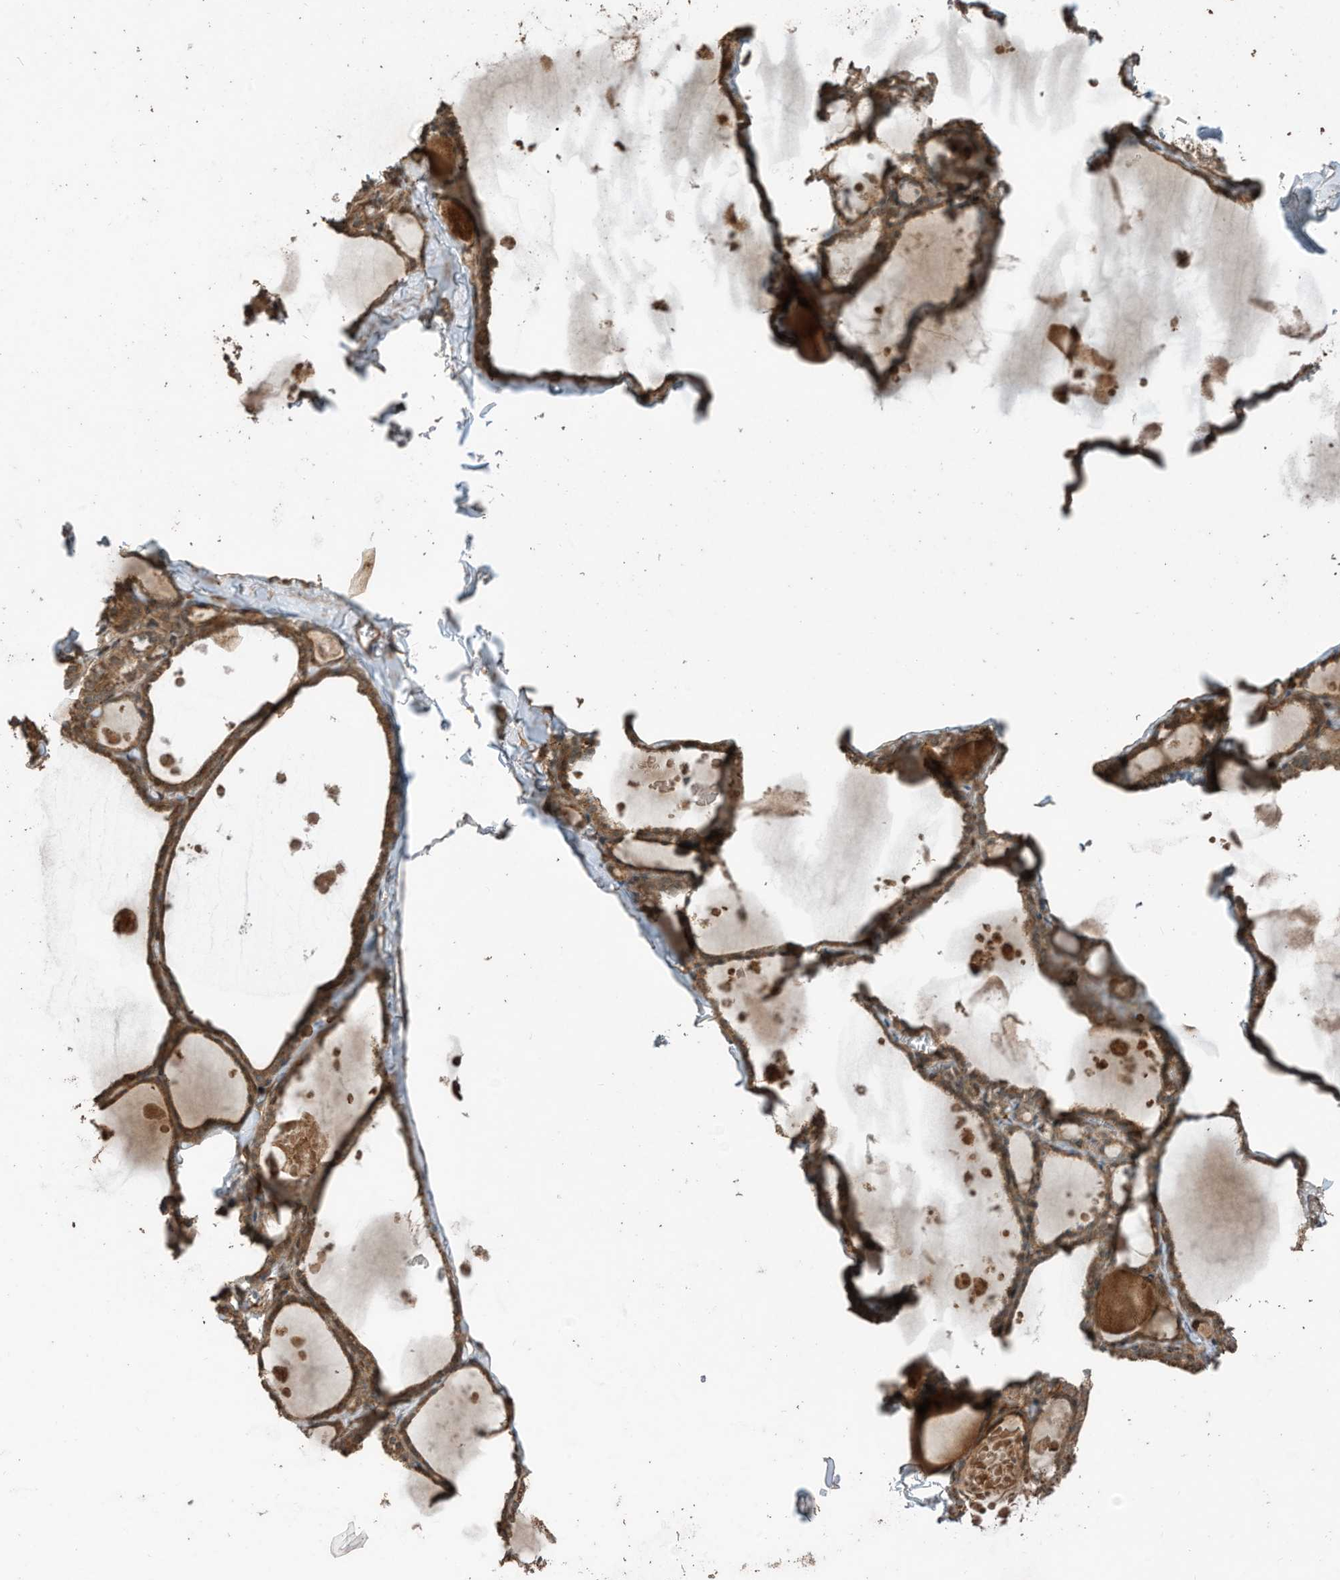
{"staining": {"intensity": "moderate", "quantity": ">75%", "location": "cytoplasmic/membranous"}, "tissue": "thyroid gland", "cell_type": "Glandular cells", "image_type": "normal", "snomed": [{"axis": "morphology", "description": "Normal tissue, NOS"}, {"axis": "topography", "description": "Thyroid gland"}], "caption": "IHC (DAB (3,3'-diaminobenzidine)) staining of benign thyroid gland demonstrates moderate cytoplasmic/membranous protein staining in about >75% of glandular cells.", "gene": "ZNF653", "patient": {"sex": "male", "age": 56}}